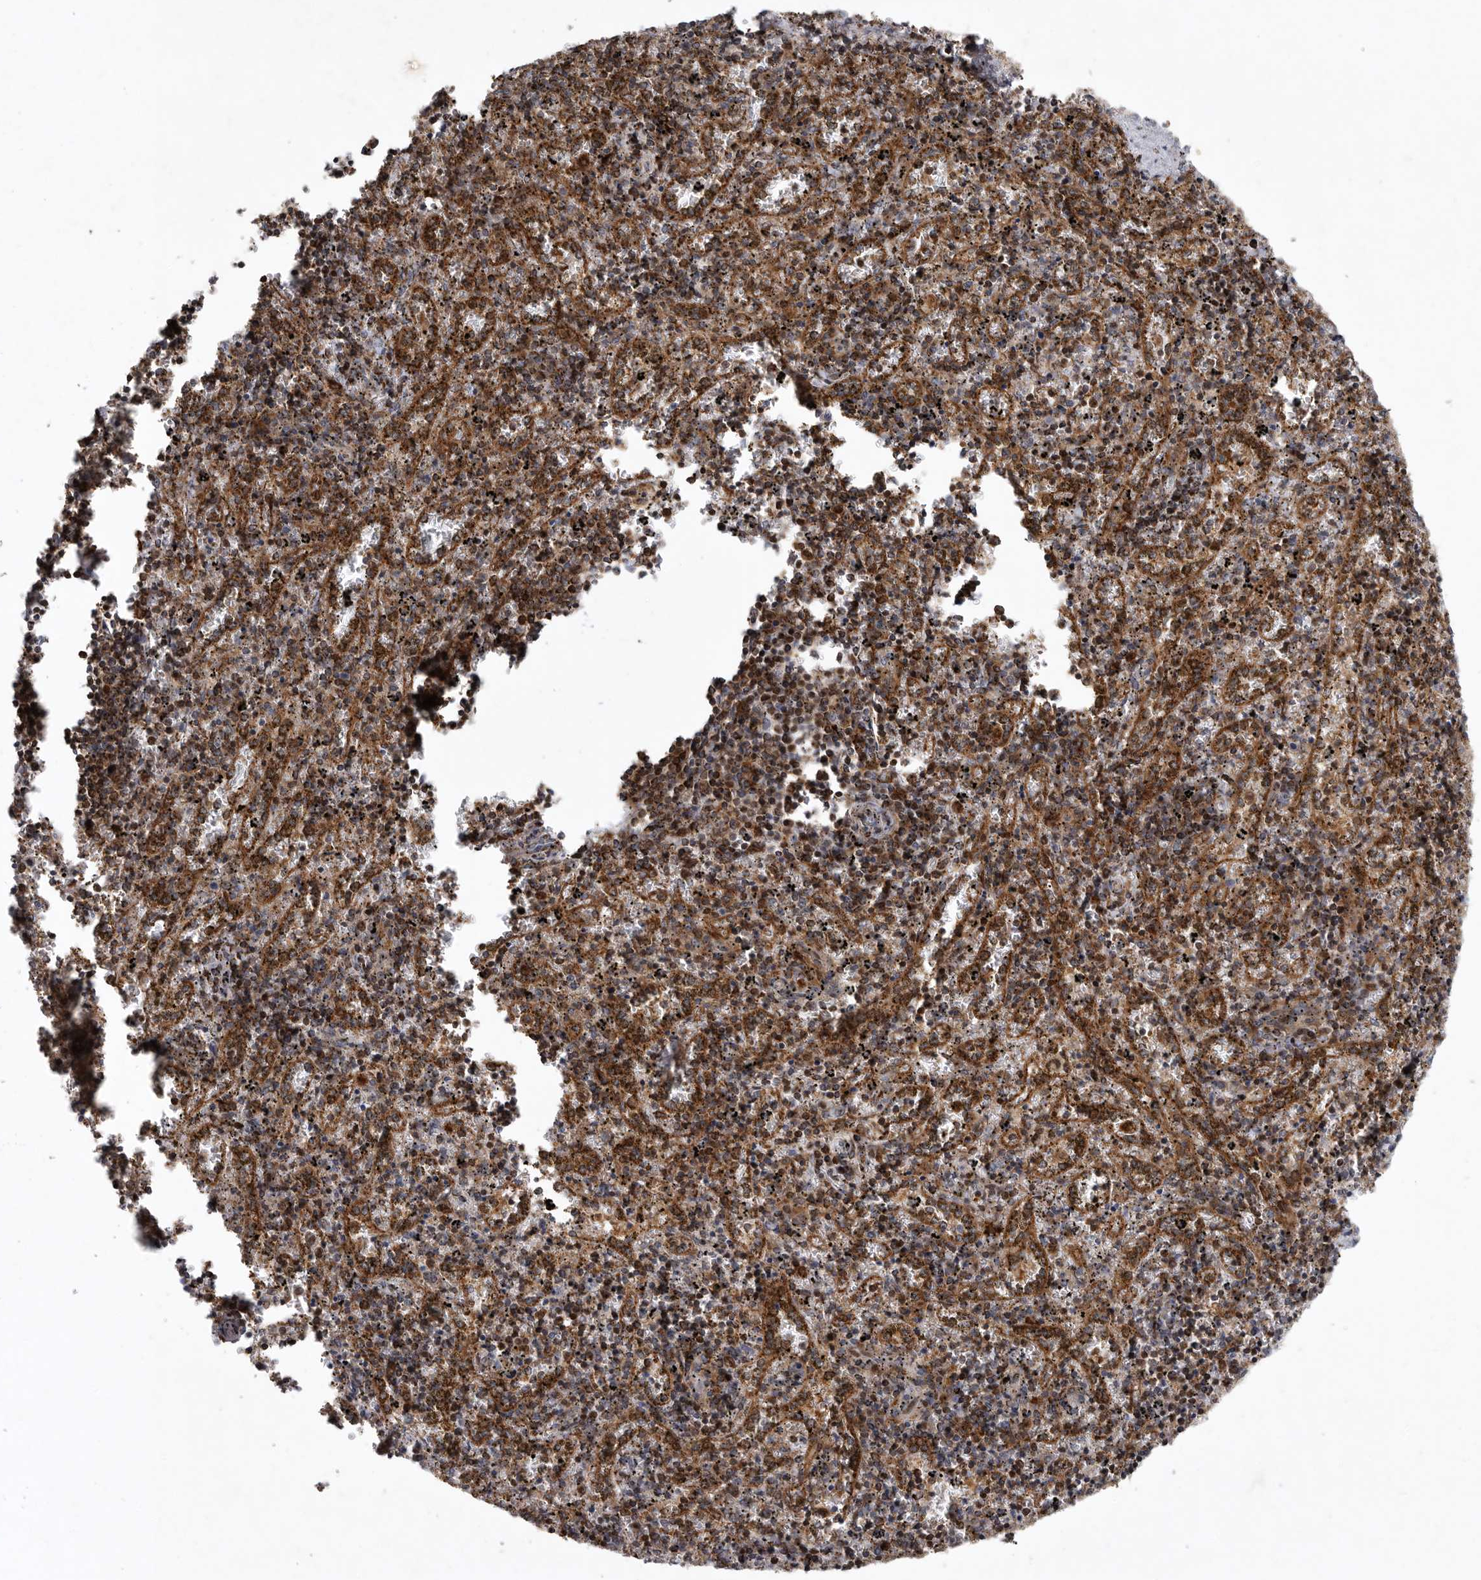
{"staining": {"intensity": "moderate", "quantity": ">75%", "location": "cytoplasmic/membranous"}, "tissue": "spleen", "cell_type": "Cells in red pulp", "image_type": "normal", "snomed": [{"axis": "morphology", "description": "Normal tissue, NOS"}, {"axis": "topography", "description": "Spleen"}], "caption": "A histopathology image of human spleen stained for a protein displays moderate cytoplasmic/membranous brown staining in cells in red pulp.", "gene": "MPZL1", "patient": {"sex": "male", "age": 11}}